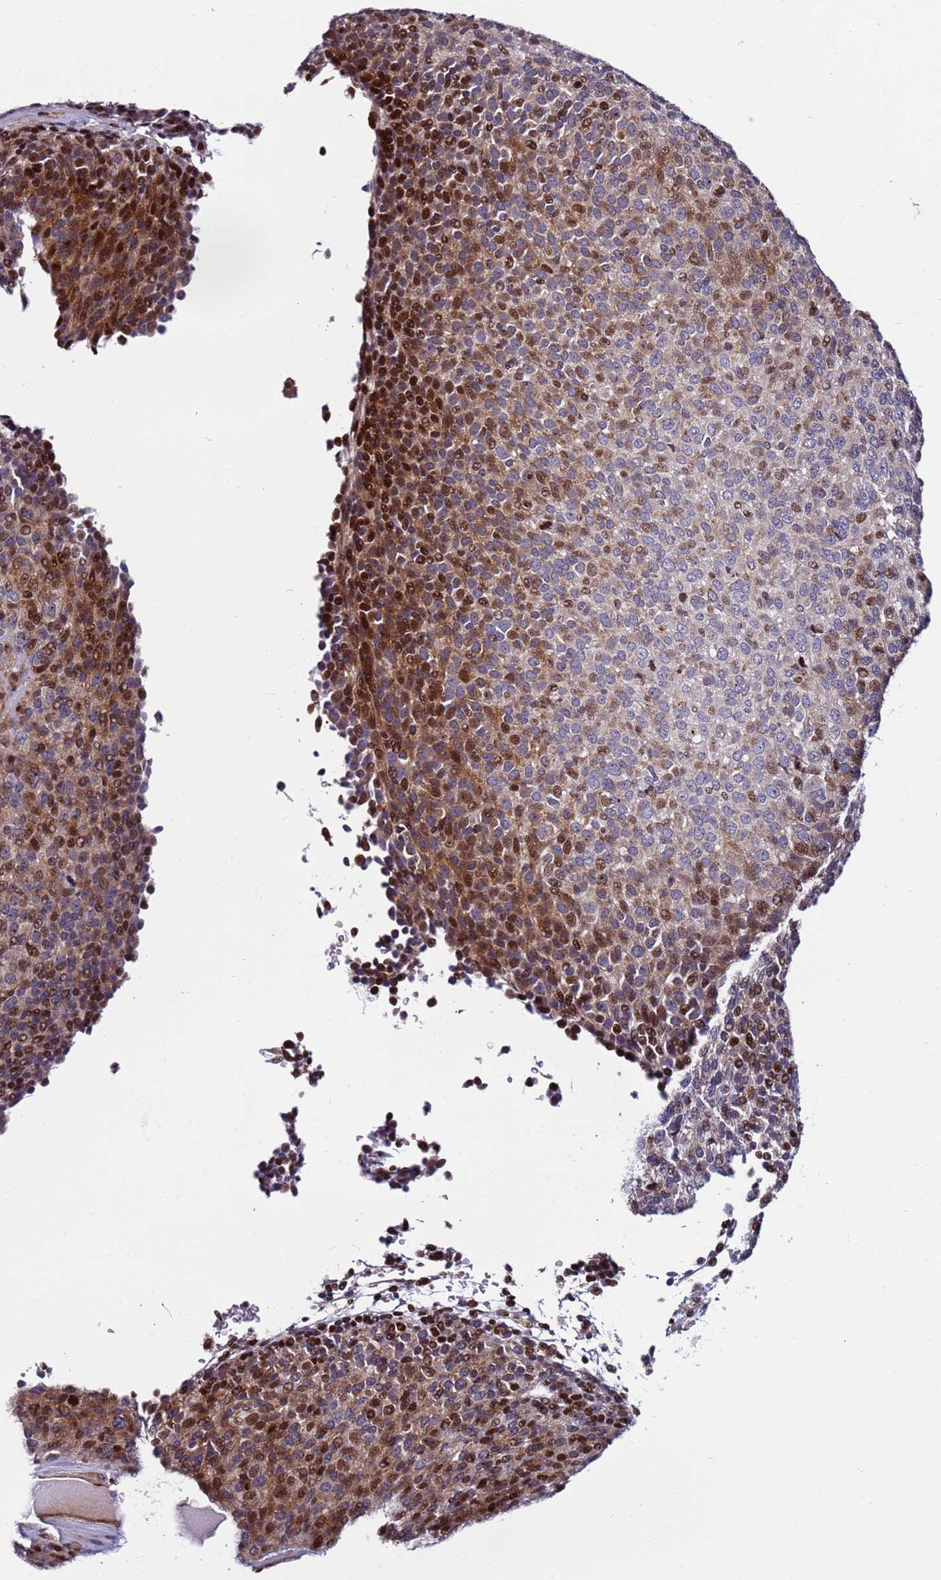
{"staining": {"intensity": "moderate", "quantity": "25%-75%", "location": "cytoplasmic/membranous,nuclear"}, "tissue": "melanoma", "cell_type": "Tumor cells", "image_type": "cancer", "snomed": [{"axis": "morphology", "description": "Malignant melanoma, Metastatic site"}, {"axis": "topography", "description": "Brain"}], "caption": "Immunohistochemistry (IHC) micrograph of melanoma stained for a protein (brown), which shows medium levels of moderate cytoplasmic/membranous and nuclear positivity in approximately 25%-75% of tumor cells.", "gene": "WBP11", "patient": {"sex": "female", "age": 56}}